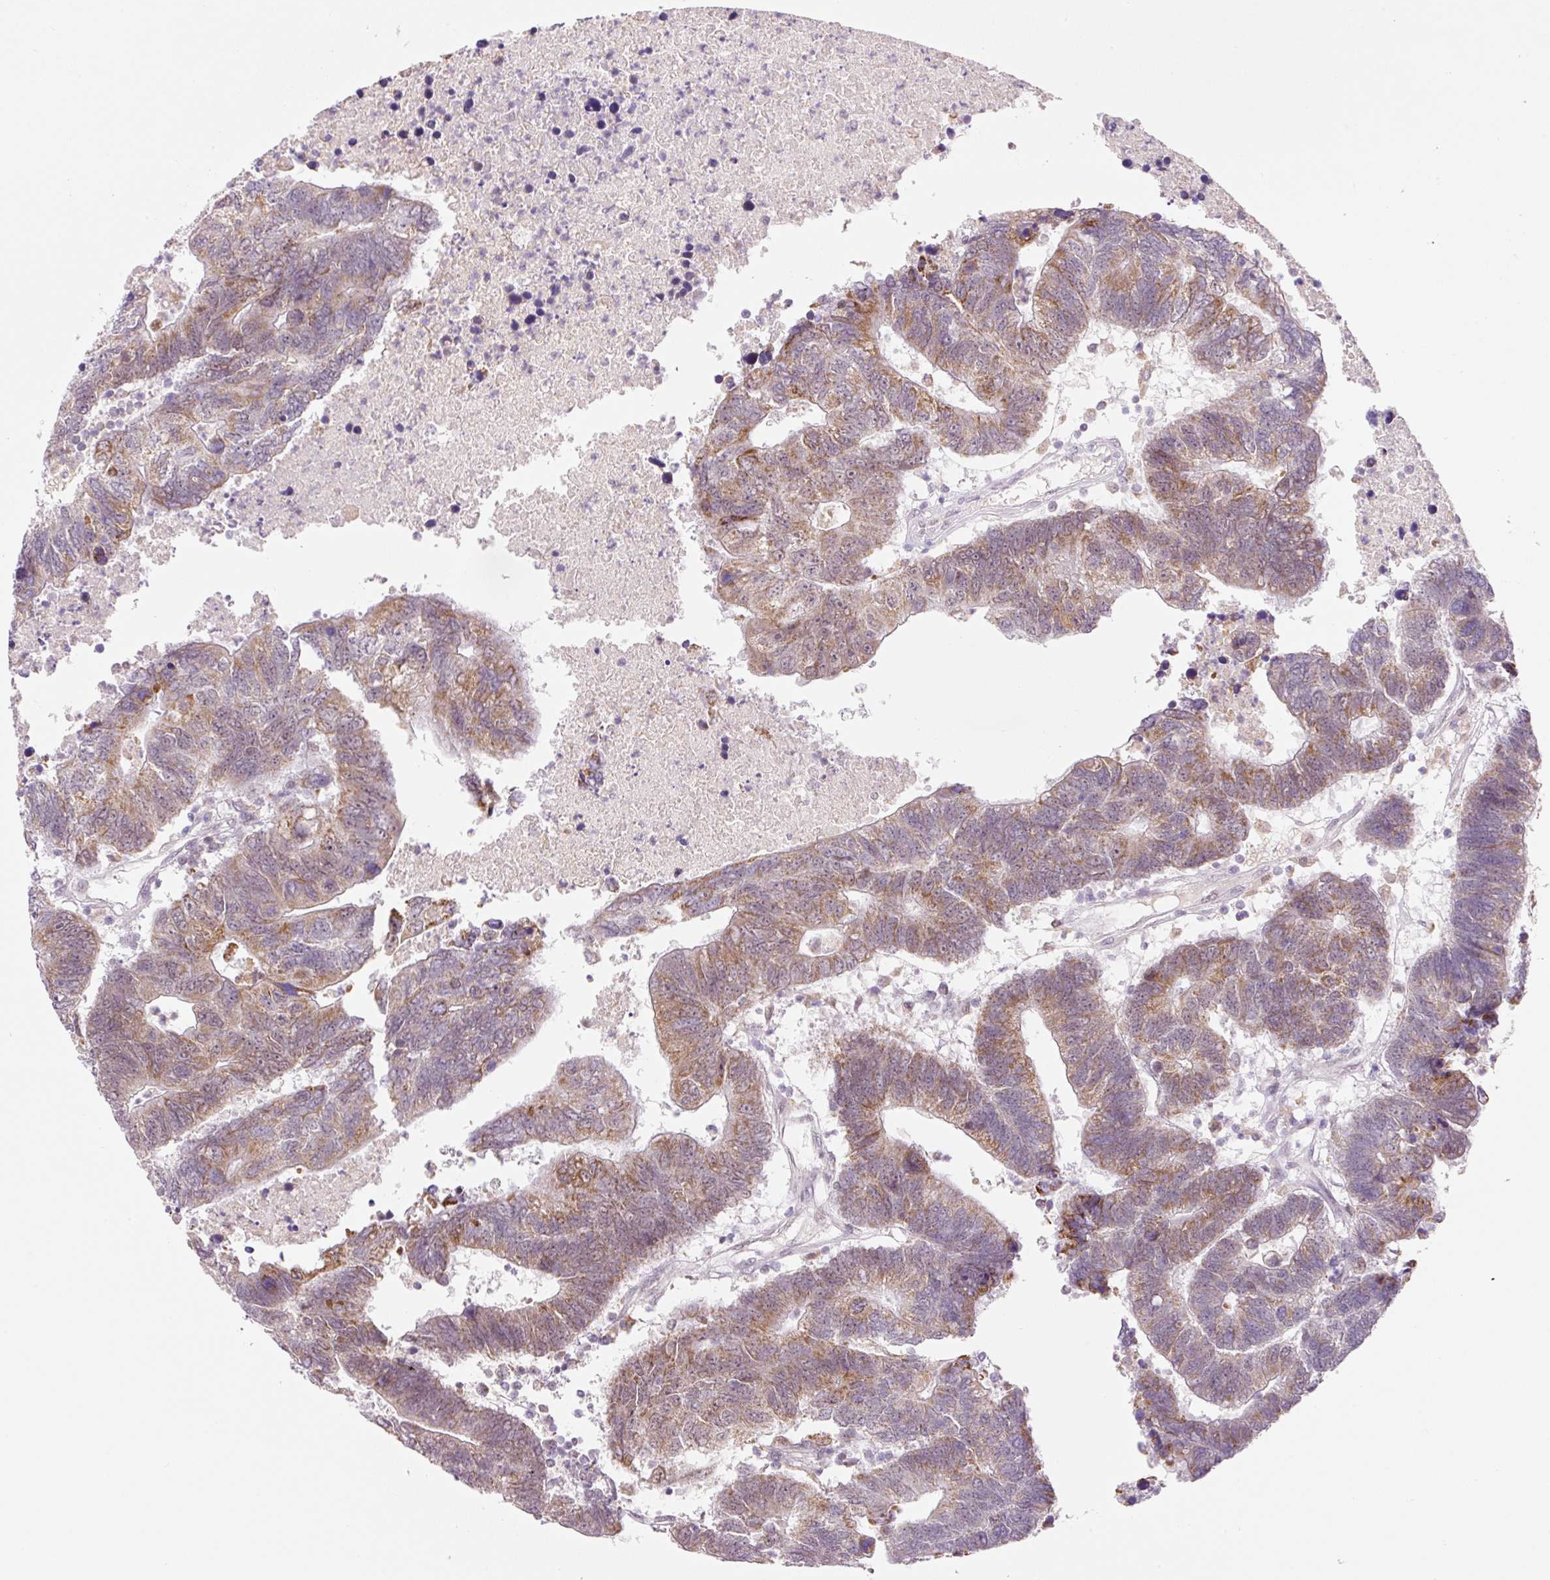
{"staining": {"intensity": "moderate", "quantity": ">75%", "location": "cytoplasmic/membranous"}, "tissue": "colorectal cancer", "cell_type": "Tumor cells", "image_type": "cancer", "snomed": [{"axis": "morphology", "description": "Adenocarcinoma, NOS"}, {"axis": "topography", "description": "Colon"}], "caption": "A medium amount of moderate cytoplasmic/membranous positivity is present in approximately >75% of tumor cells in colorectal cancer tissue. (Stains: DAB in brown, nuclei in blue, Microscopy: brightfield microscopy at high magnification).", "gene": "PCK2", "patient": {"sex": "female", "age": 48}}